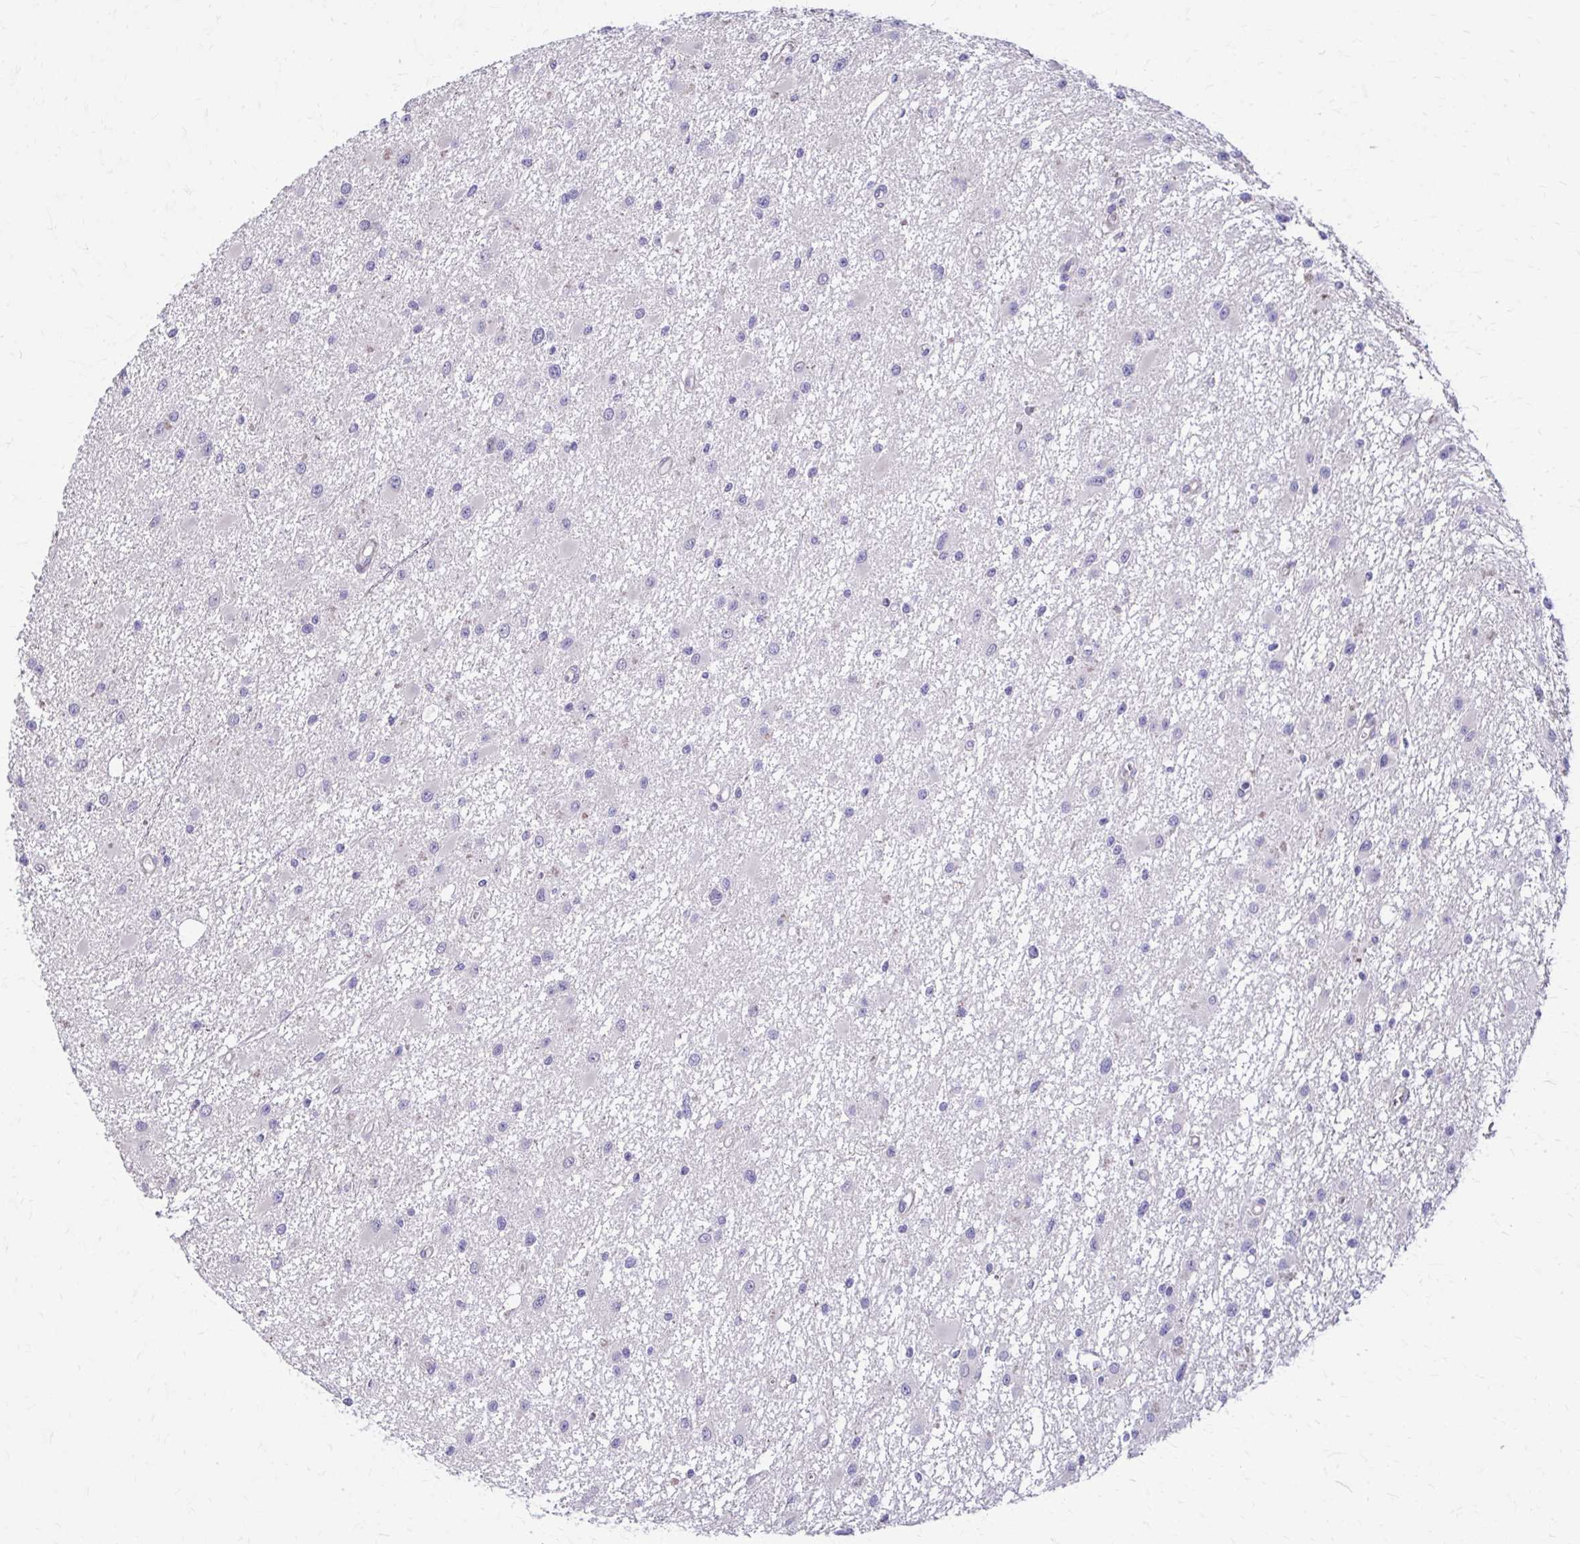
{"staining": {"intensity": "negative", "quantity": "none", "location": "none"}, "tissue": "glioma", "cell_type": "Tumor cells", "image_type": "cancer", "snomed": [{"axis": "morphology", "description": "Glioma, malignant, High grade"}, {"axis": "topography", "description": "Brain"}], "caption": "There is no significant positivity in tumor cells of glioma.", "gene": "DSP", "patient": {"sex": "male", "age": 54}}